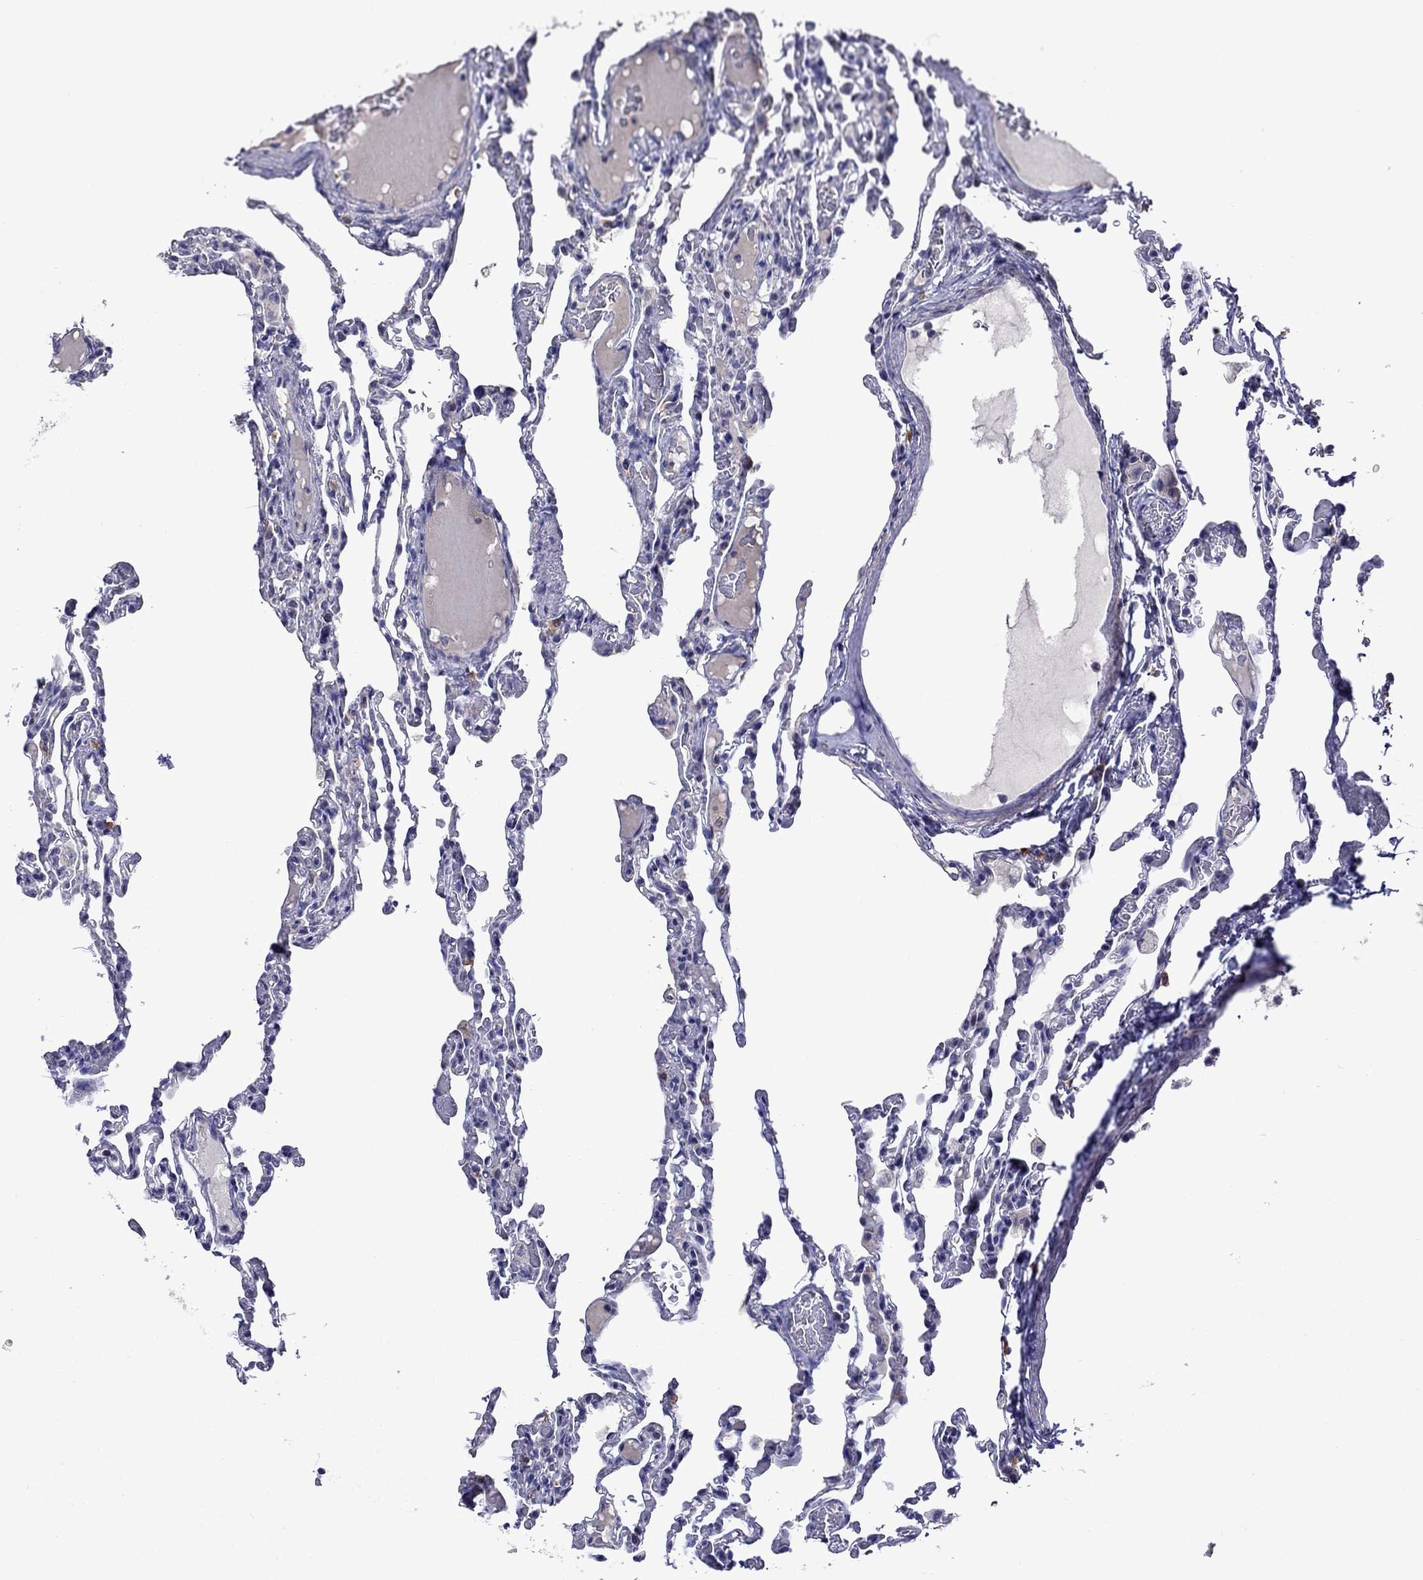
{"staining": {"intensity": "negative", "quantity": "none", "location": "none"}, "tissue": "lung", "cell_type": "Alveolar cells", "image_type": "normal", "snomed": [{"axis": "morphology", "description": "Normal tissue, NOS"}, {"axis": "topography", "description": "Lung"}], "caption": "The photomicrograph demonstrates no staining of alveolar cells in normal lung. (DAB immunohistochemistry (IHC) visualized using brightfield microscopy, high magnification).", "gene": "STAR", "patient": {"sex": "female", "age": 43}}